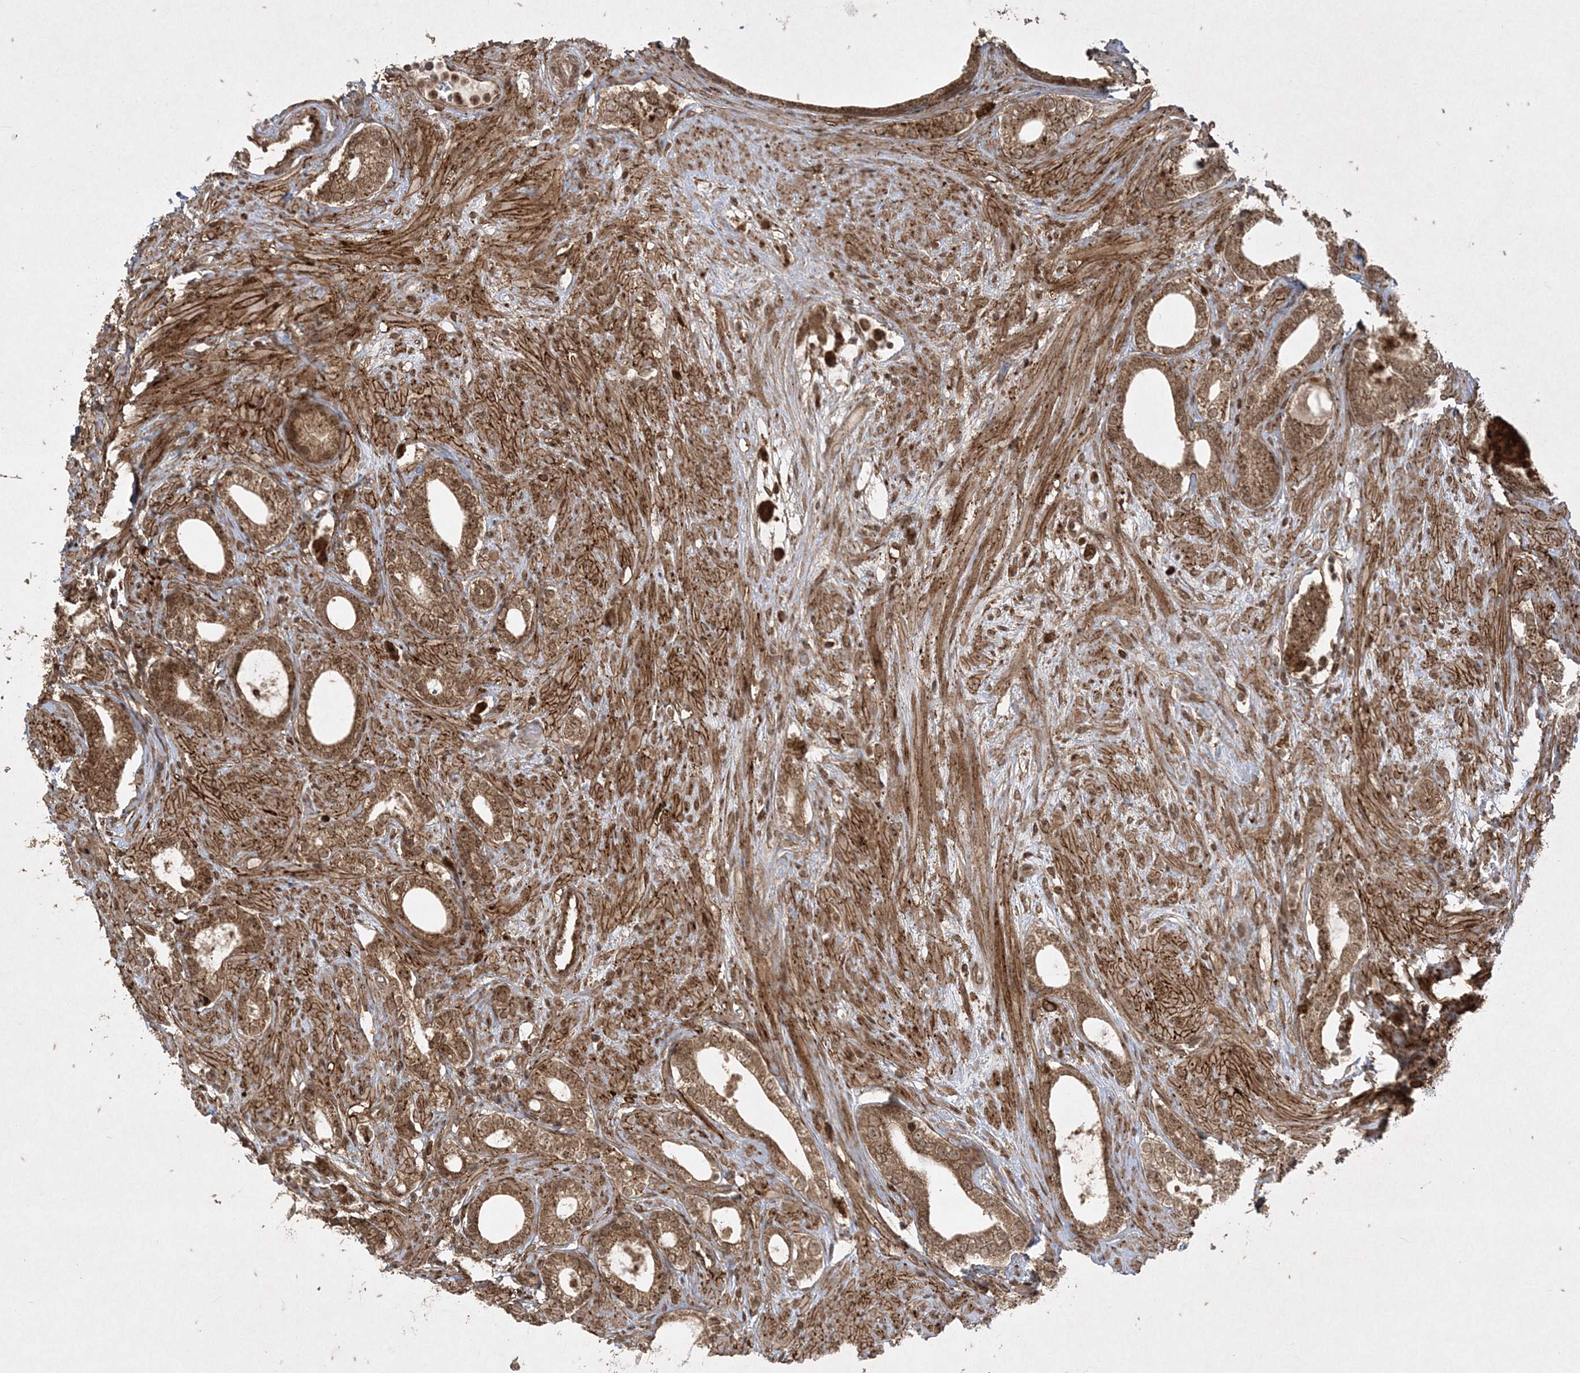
{"staining": {"intensity": "moderate", "quantity": ">75%", "location": "cytoplasmic/membranous"}, "tissue": "prostate cancer", "cell_type": "Tumor cells", "image_type": "cancer", "snomed": [{"axis": "morphology", "description": "Adenocarcinoma, High grade"}, {"axis": "topography", "description": "Prostate"}], "caption": "Immunohistochemical staining of human prostate adenocarcinoma (high-grade) demonstrates moderate cytoplasmic/membranous protein positivity in about >75% of tumor cells.", "gene": "RRAS", "patient": {"sex": "male", "age": 63}}